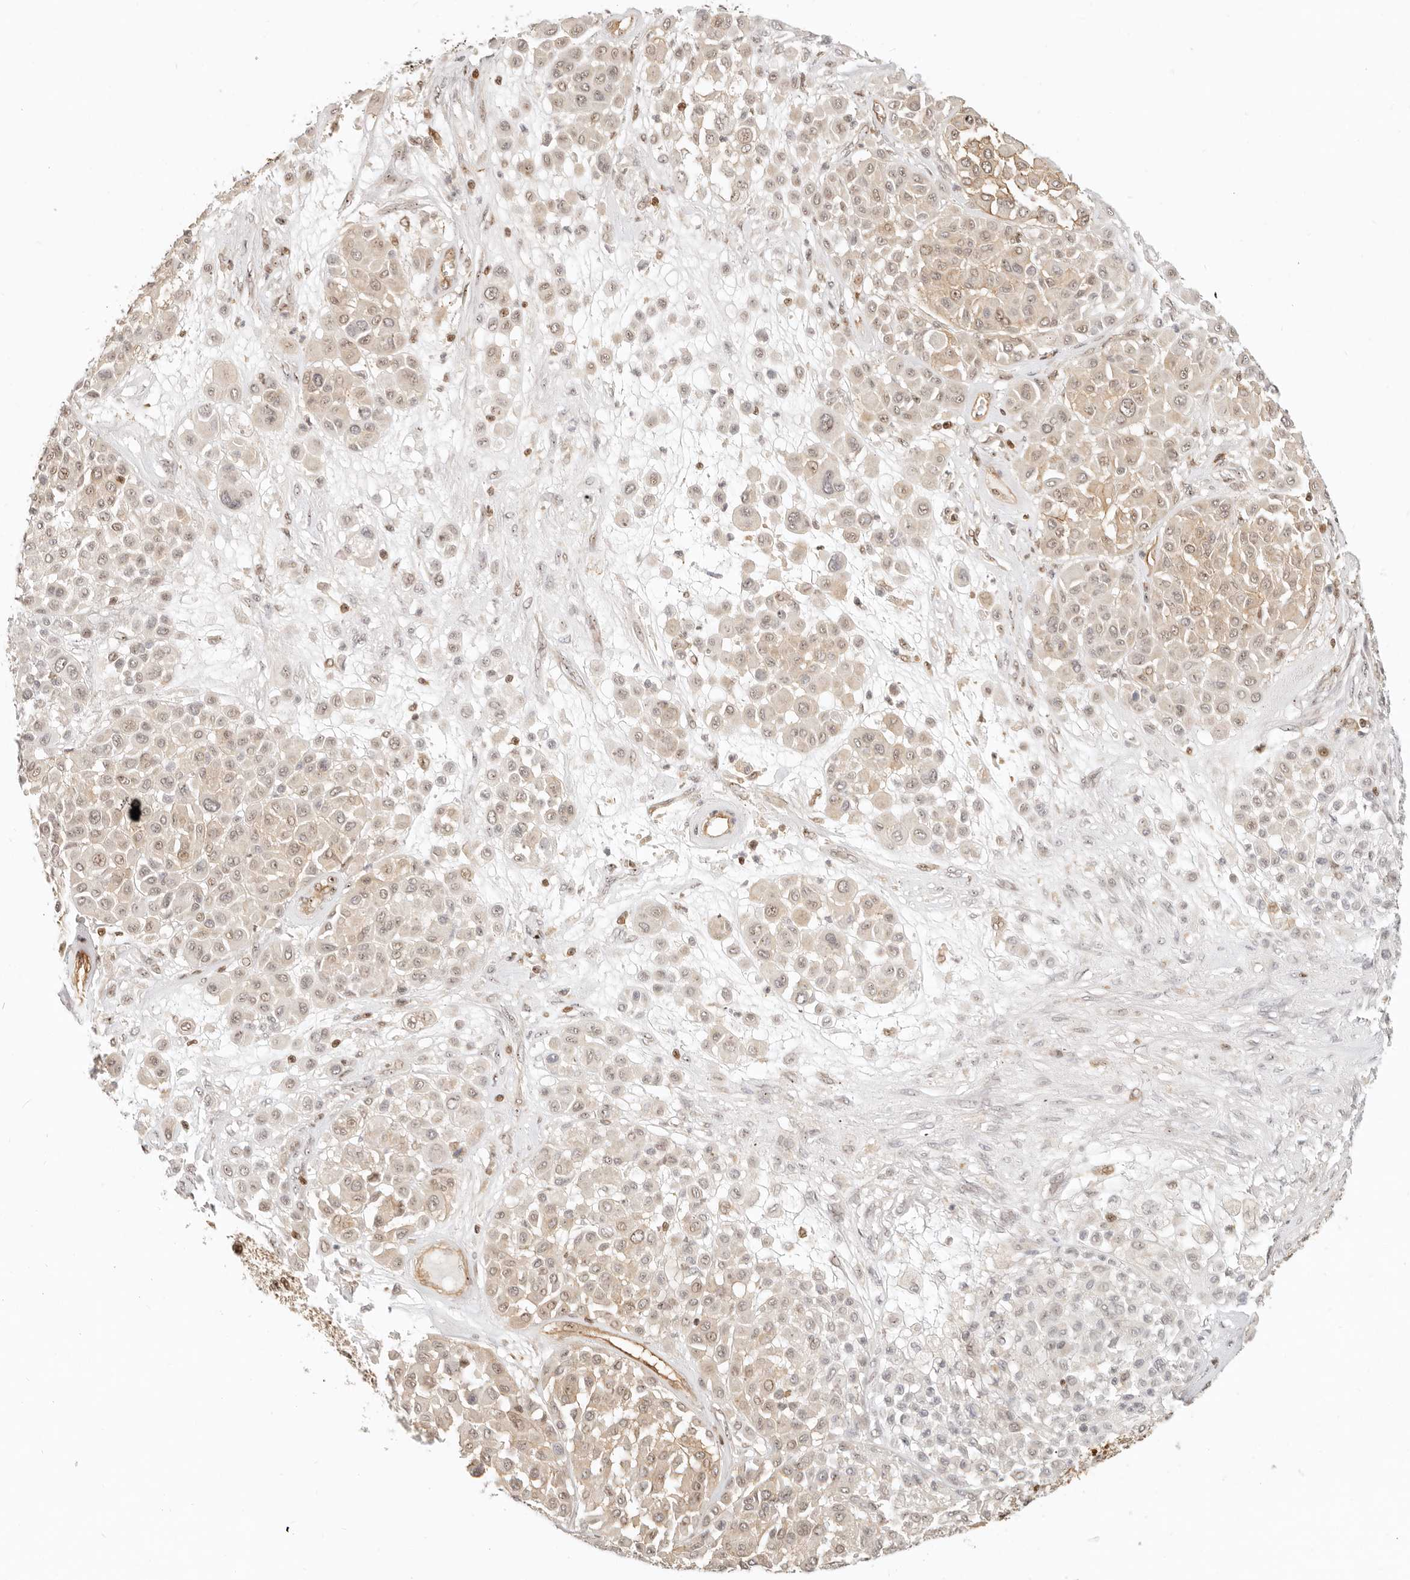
{"staining": {"intensity": "weak", "quantity": ">75%", "location": "nuclear"}, "tissue": "melanoma", "cell_type": "Tumor cells", "image_type": "cancer", "snomed": [{"axis": "morphology", "description": "Malignant melanoma, Metastatic site"}, {"axis": "topography", "description": "Soft tissue"}], "caption": "Weak nuclear positivity for a protein is seen in about >75% of tumor cells of malignant melanoma (metastatic site) using immunohistochemistry.", "gene": "BAP1", "patient": {"sex": "male", "age": 41}}